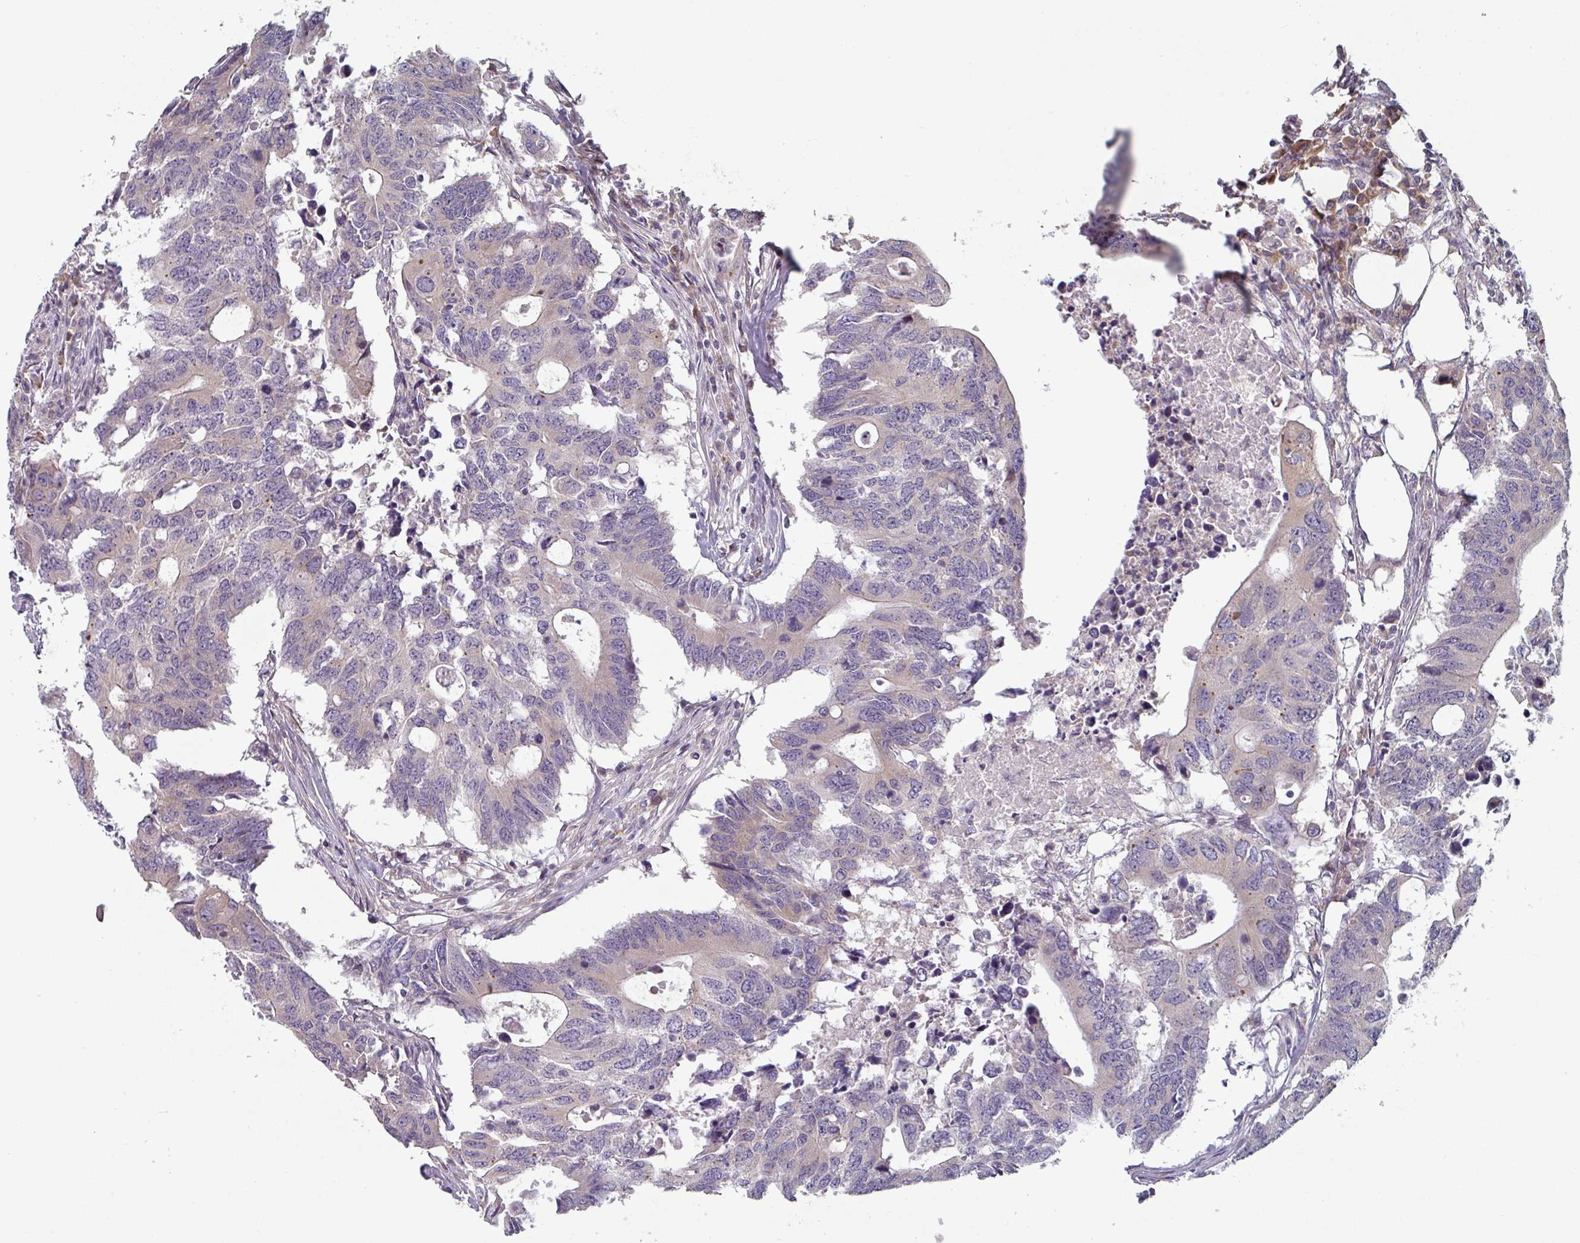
{"staining": {"intensity": "weak", "quantity": "<25%", "location": "cytoplasmic/membranous"}, "tissue": "colorectal cancer", "cell_type": "Tumor cells", "image_type": "cancer", "snomed": [{"axis": "morphology", "description": "Adenocarcinoma, NOS"}, {"axis": "topography", "description": "Colon"}], "caption": "Tumor cells are negative for brown protein staining in colorectal adenocarcinoma. (DAB (3,3'-diaminobenzidine) immunohistochemistry visualized using brightfield microscopy, high magnification).", "gene": "TAPT1", "patient": {"sex": "male", "age": 71}}